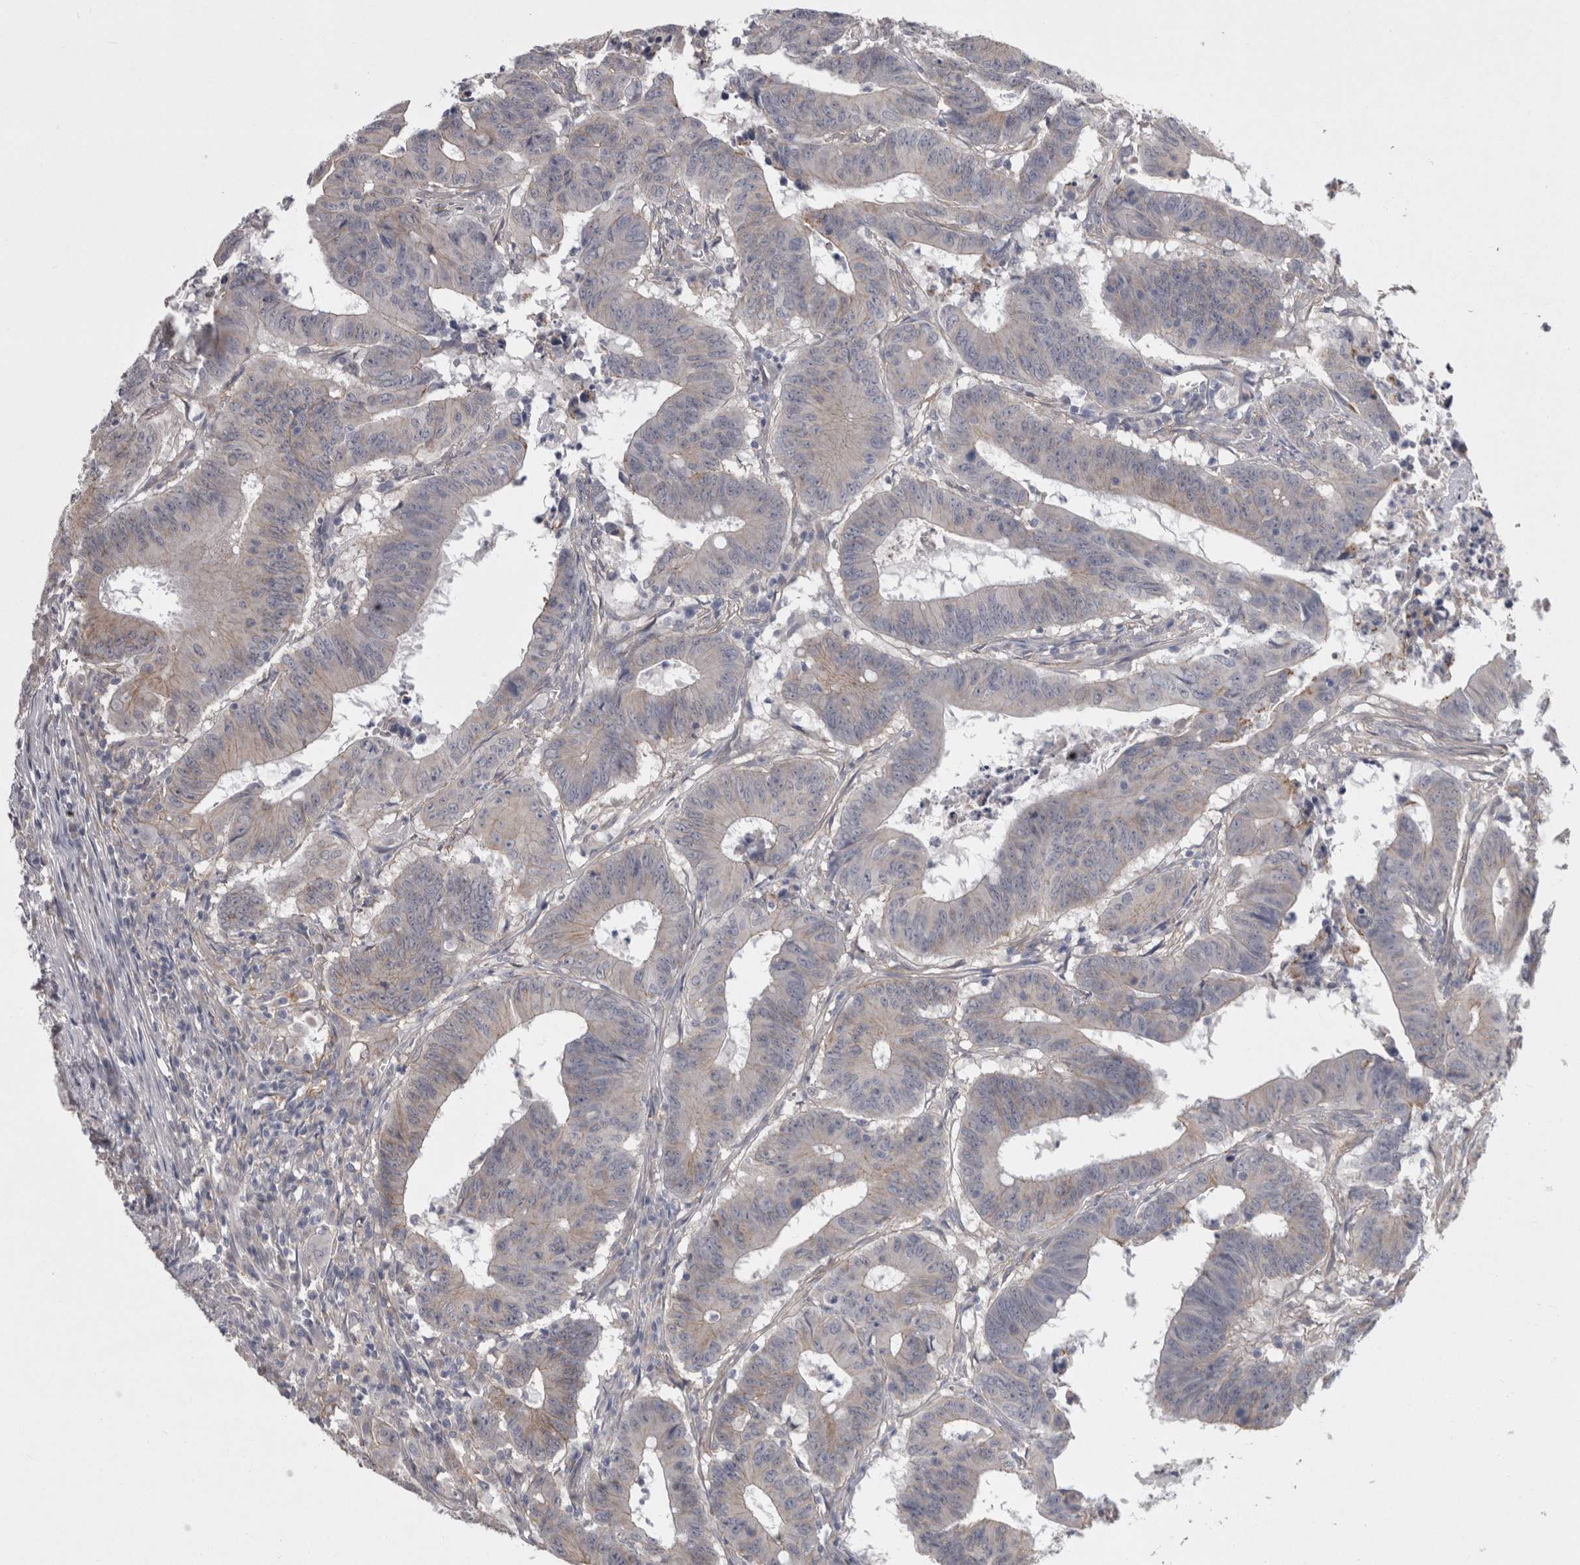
{"staining": {"intensity": "weak", "quantity": "25%-75%", "location": "cytoplasmic/membranous"}, "tissue": "colorectal cancer", "cell_type": "Tumor cells", "image_type": "cancer", "snomed": [{"axis": "morphology", "description": "Adenocarcinoma, NOS"}, {"axis": "topography", "description": "Colon"}], "caption": "Brown immunohistochemical staining in human adenocarcinoma (colorectal) displays weak cytoplasmic/membranous staining in approximately 25%-75% of tumor cells. (Brightfield microscopy of DAB IHC at high magnification).", "gene": "NECTIN2", "patient": {"sex": "male", "age": 45}}